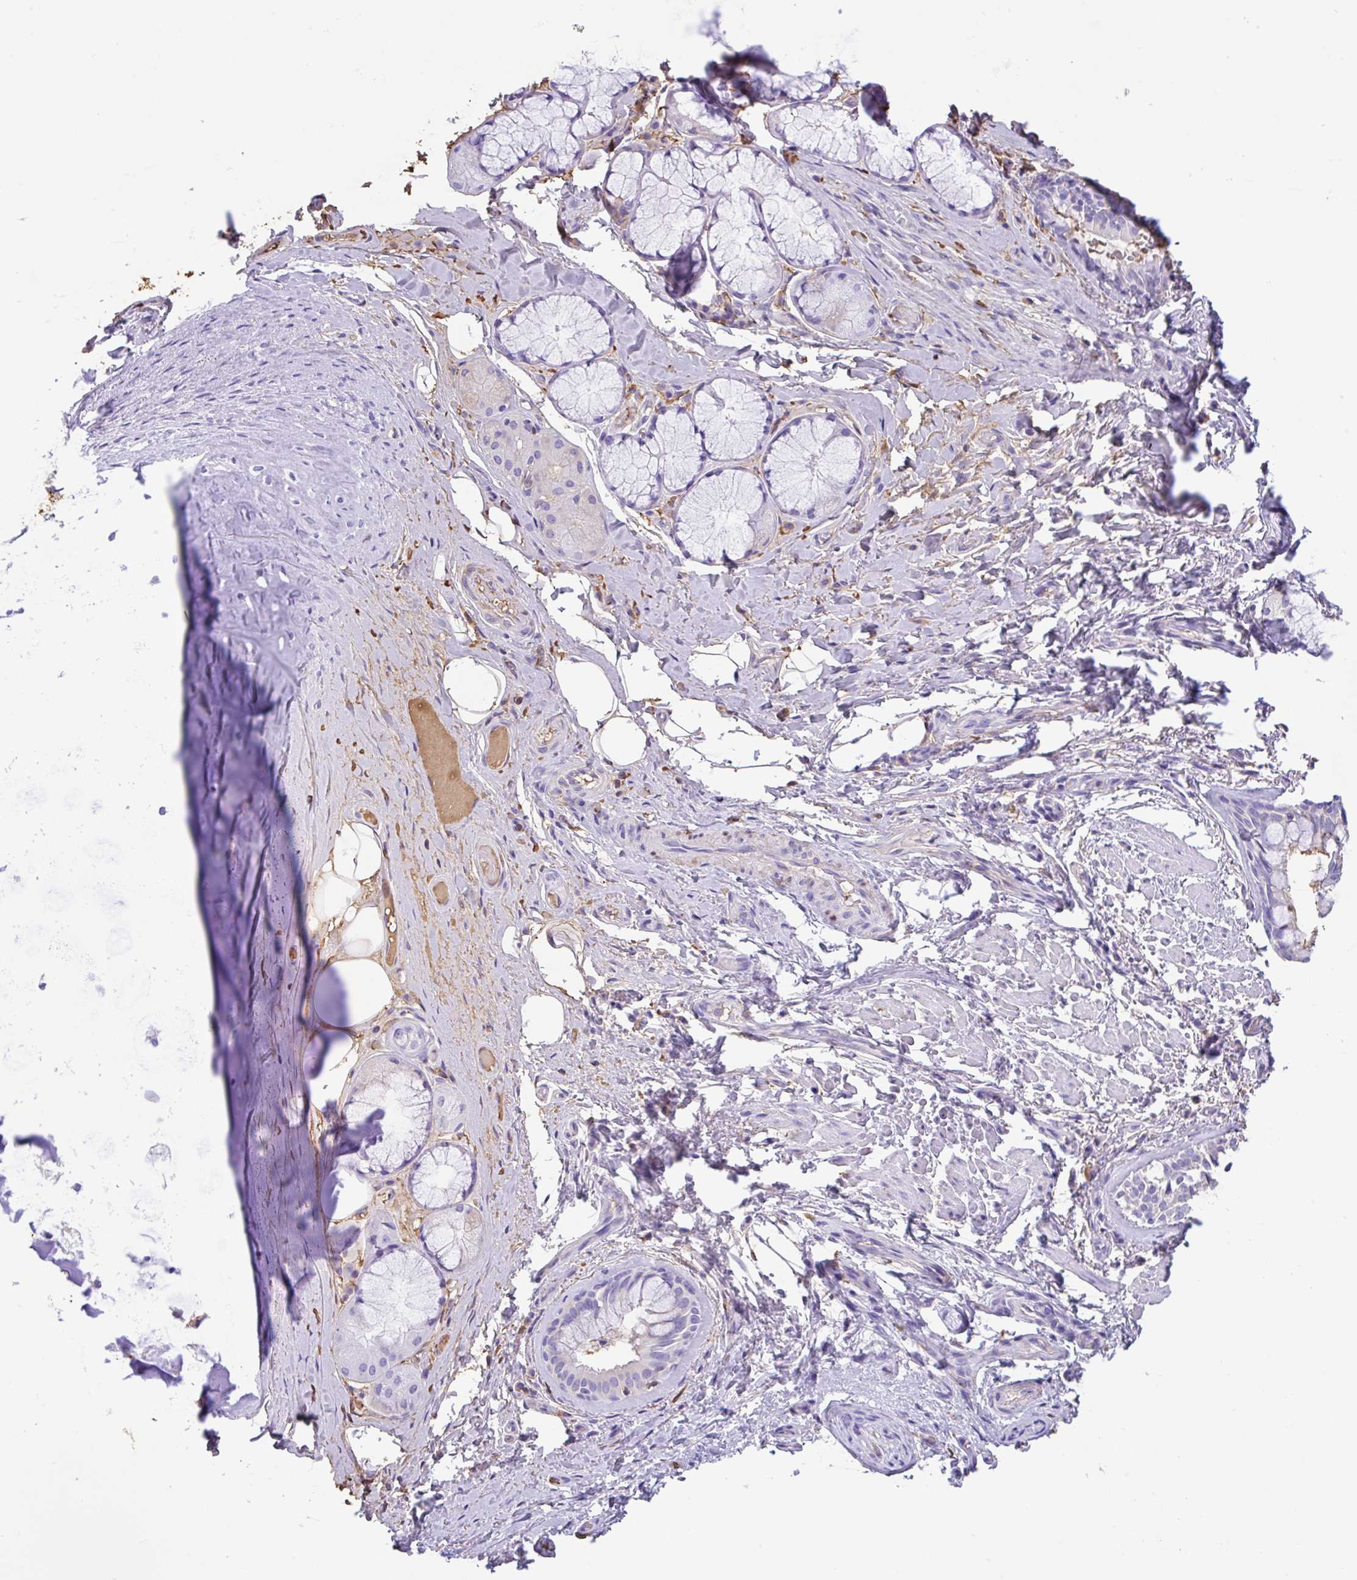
{"staining": {"intensity": "negative", "quantity": "none", "location": "none"}, "tissue": "adipose tissue", "cell_type": "Adipocytes", "image_type": "normal", "snomed": [{"axis": "morphology", "description": "Normal tissue, NOS"}, {"axis": "topography", "description": "Cartilage tissue"}, {"axis": "topography", "description": "Bronchus"}], "caption": "Immunohistochemistry photomicrograph of unremarkable adipose tissue: adipose tissue stained with DAB demonstrates no significant protein positivity in adipocytes.", "gene": "HOXC12", "patient": {"sex": "male", "age": 64}}